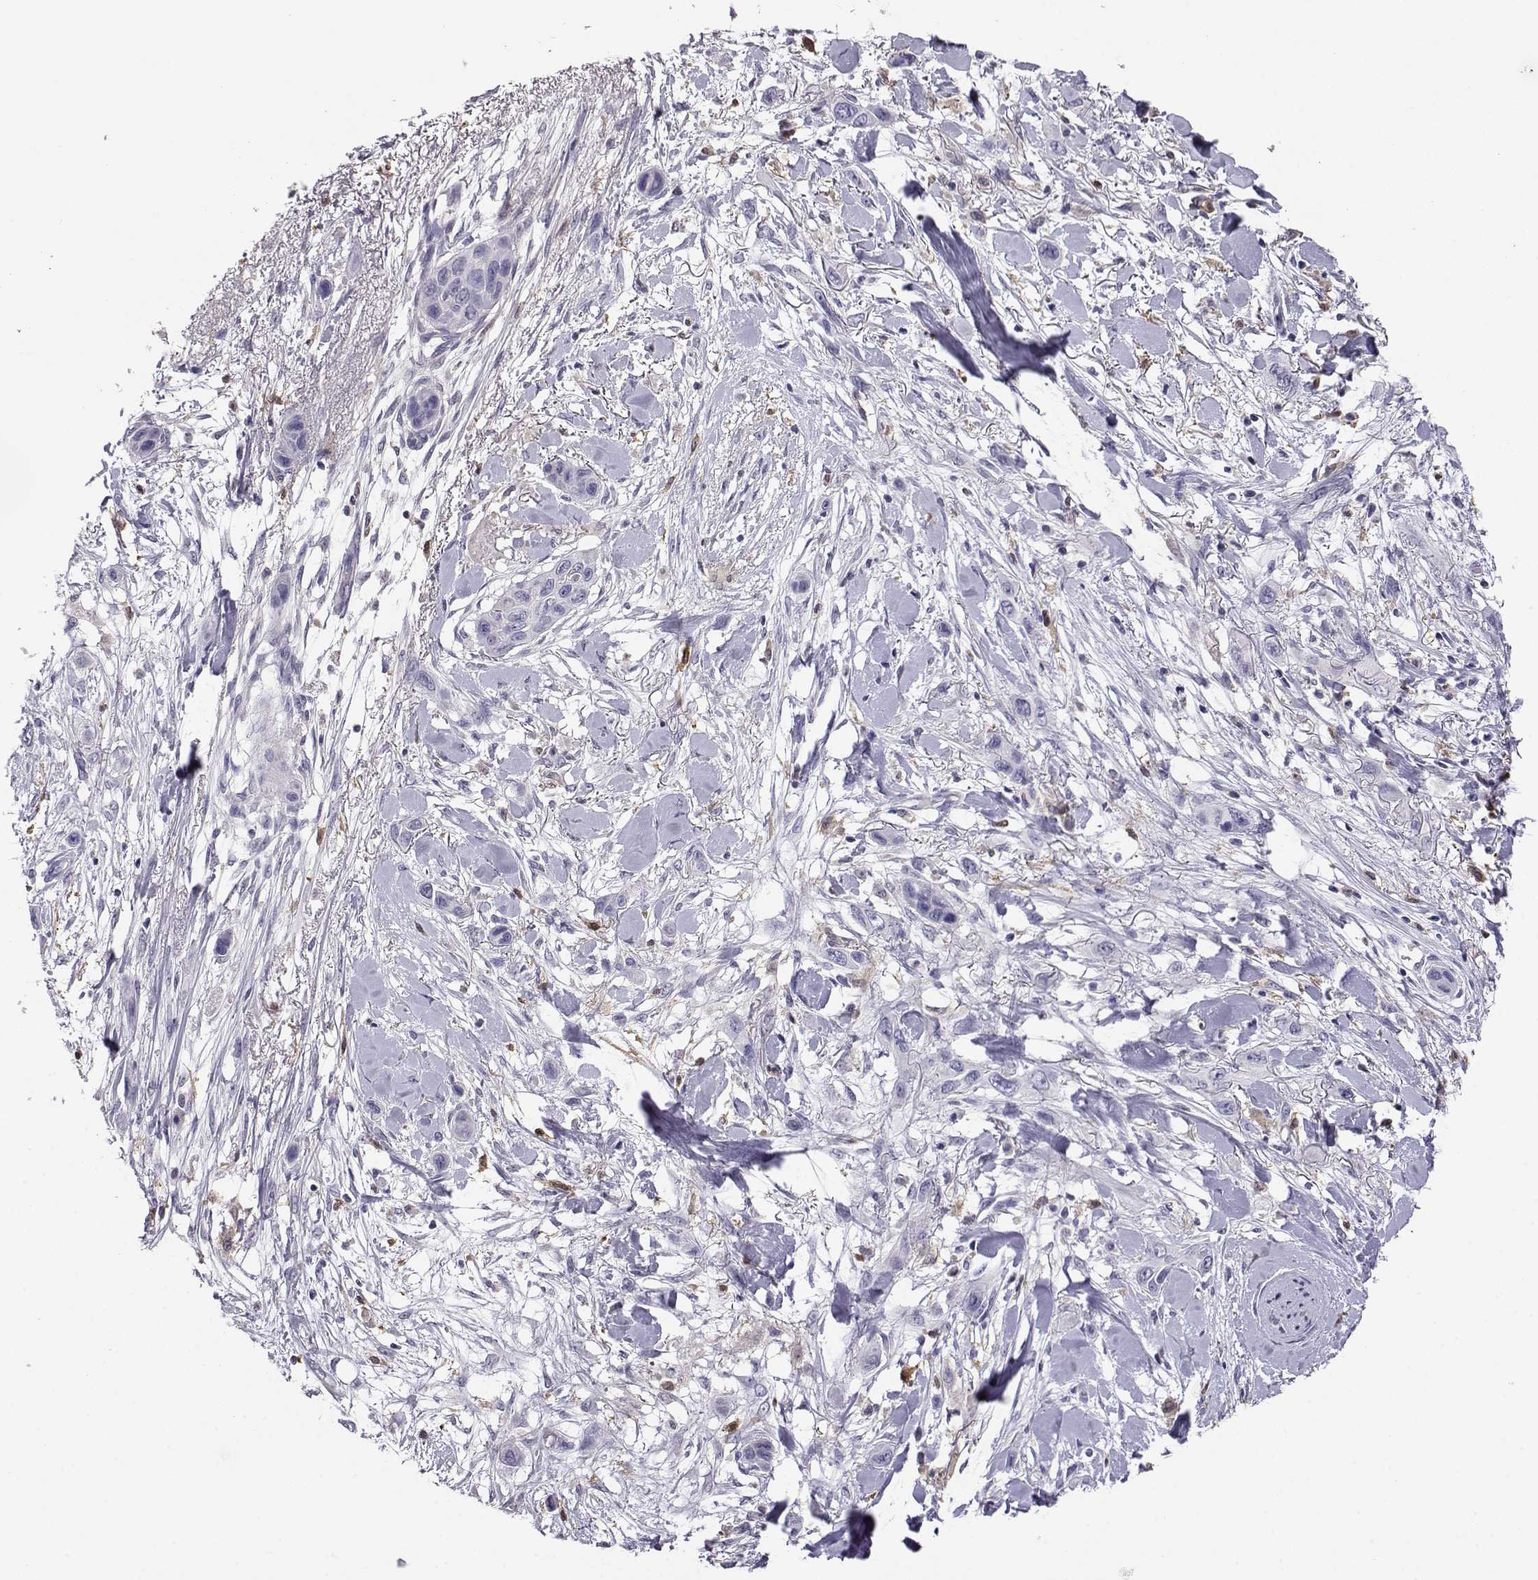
{"staining": {"intensity": "negative", "quantity": "none", "location": "none"}, "tissue": "skin cancer", "cell_type": "Tumor cells", "image_type": "cancer", "snomed": [{"axis": "morphology", "description": "Squamous cell carcinoma, NOS"}, {"axis": "topography", "description": "Skin"}], "caption": "Tumor cells are negative for brown protein staining in skin cancer. The staining is performed using DAB (3,3'-diaminobenzidine) brown chromogen with nuclei counter-stained in using hematoxylin.", "gene": "AKR1B1", "patient": {"sex": "male", "age": 79}}